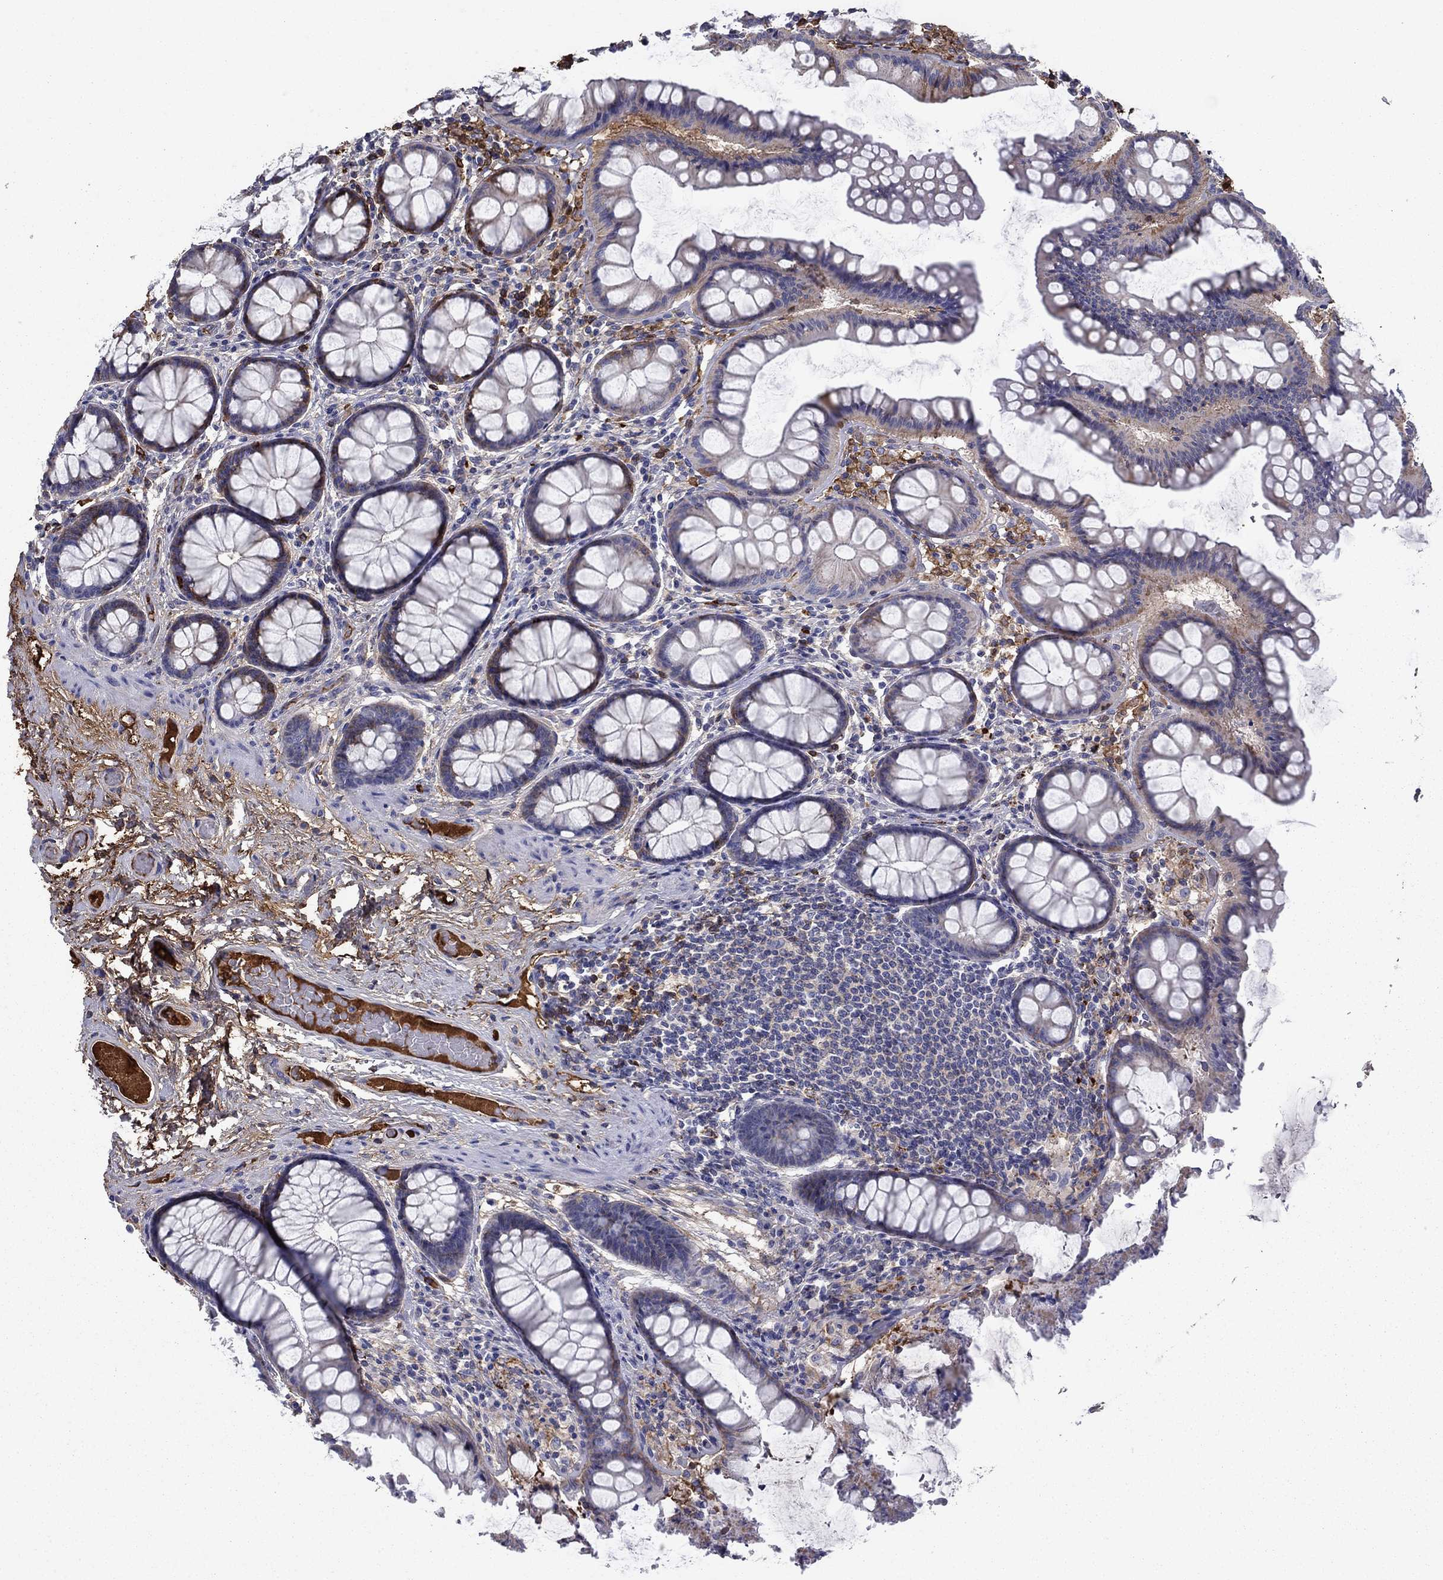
{"staining": {"intensity": "moderate", "quantity": "25%-75%", "location": "cytoplasmic/membranous"}, "tissue": "colon", "cell_type": "Endothelial cells", "image_type": "normal", "snomed": [{"axis": "morphology", "description": "Normal tissue, NOS"}, {"axis": "topography", "description": "Colon"}], "caption": "An IHC photomicrograph of unremarkable tissue is shown. Protein staining in brown highlights moderate cytoplasmic/membranous positivity in colon within endothelial cells.", "gene": "HPX", "patient": {"sex": "female", "age": 65}}